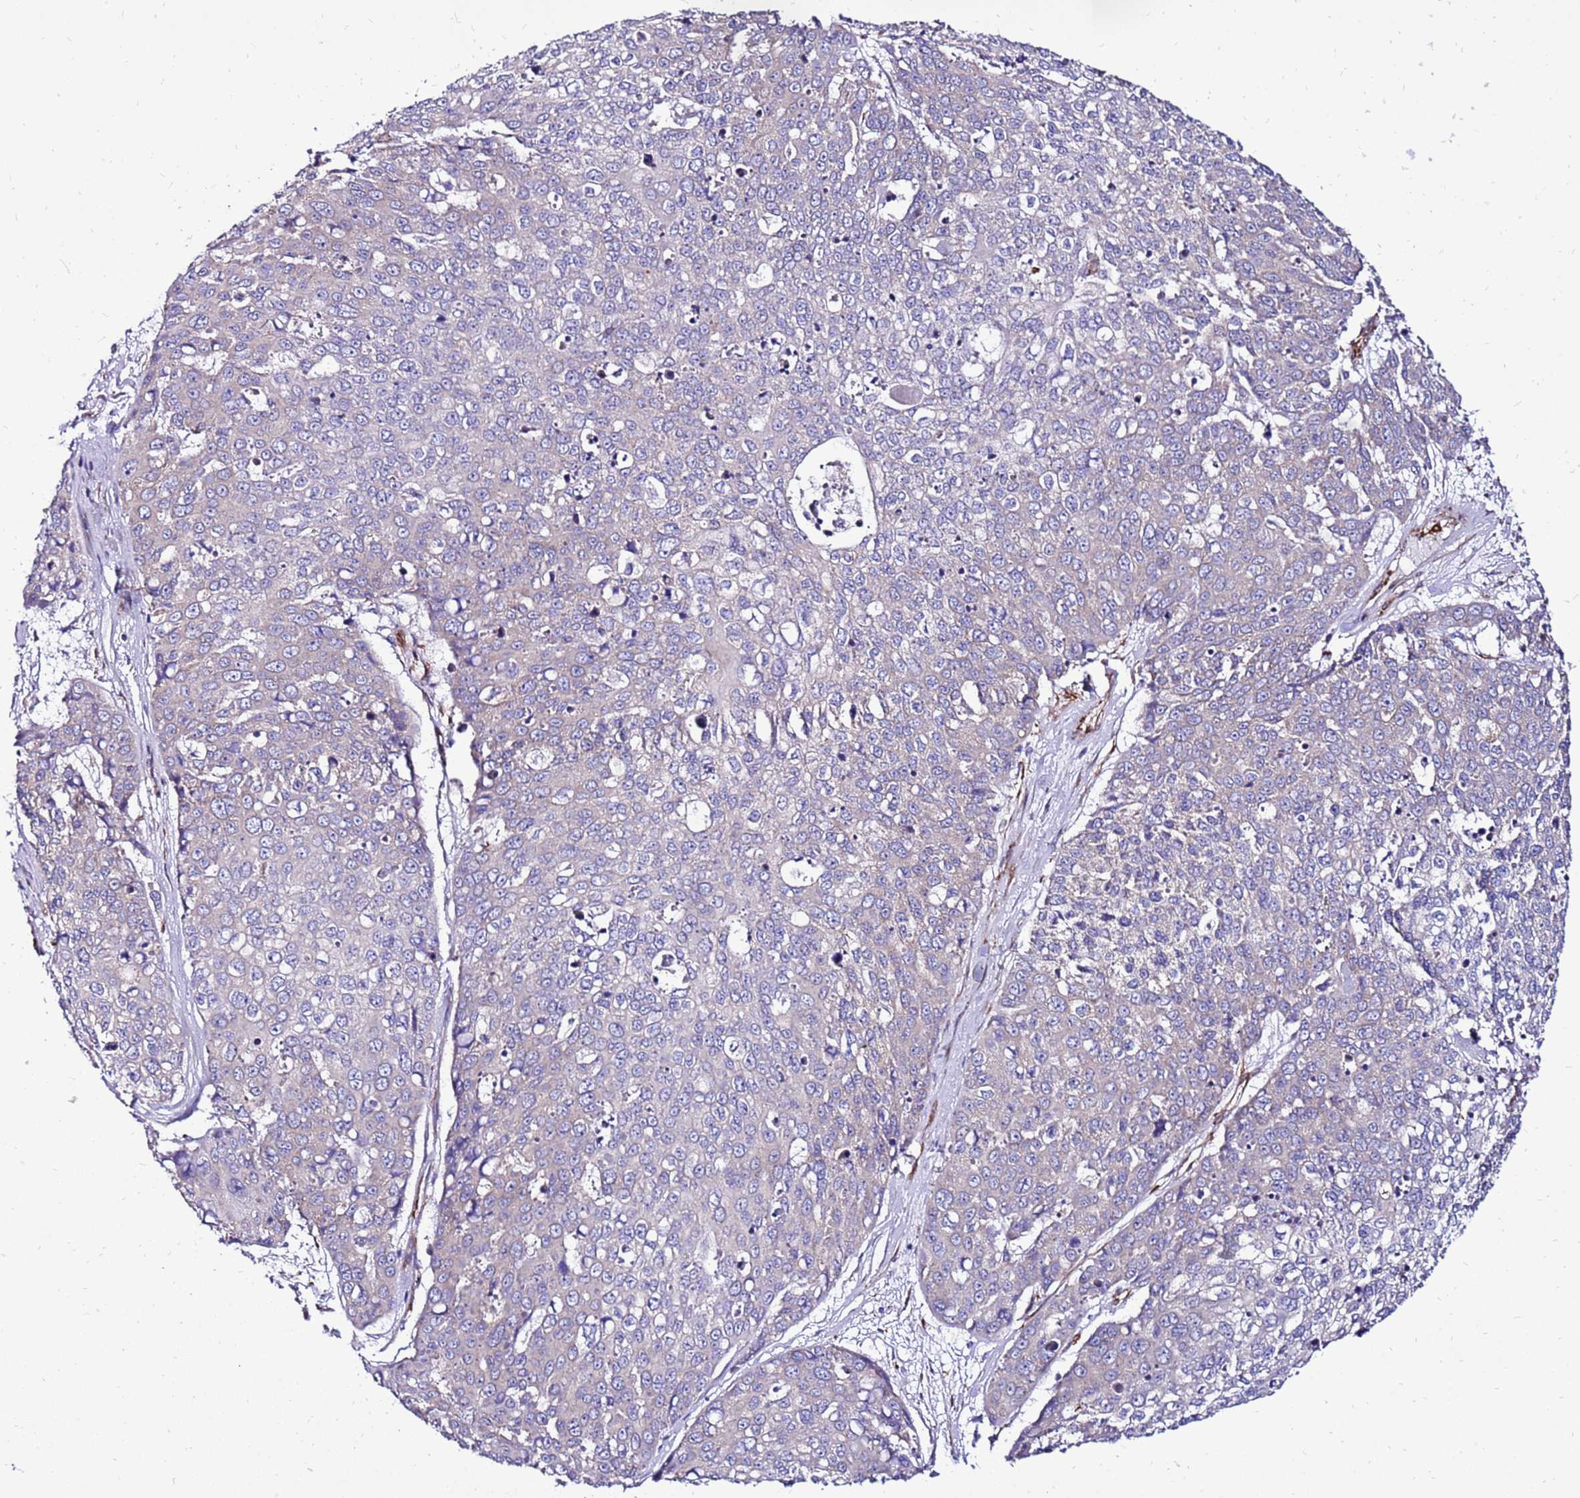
{"staining": {"intensity": "negative", "quantity": "none", "location": "none"}, "tissue": "skin cancer", "cell_type": "Tumor cells", "image_type": "cancer", "snomed": [{"axis": "morphology", "description": "Squamous cell carcinoma, NOS"}, {"axis": "topography", "description": "Skin"}], "caption": "Skin squamous cell carcinoma stained for a protein using immunohistochemistry shows no expression tumor cells.", "gene": "EI24", "patient": {"sex": "female", "age": 44}}